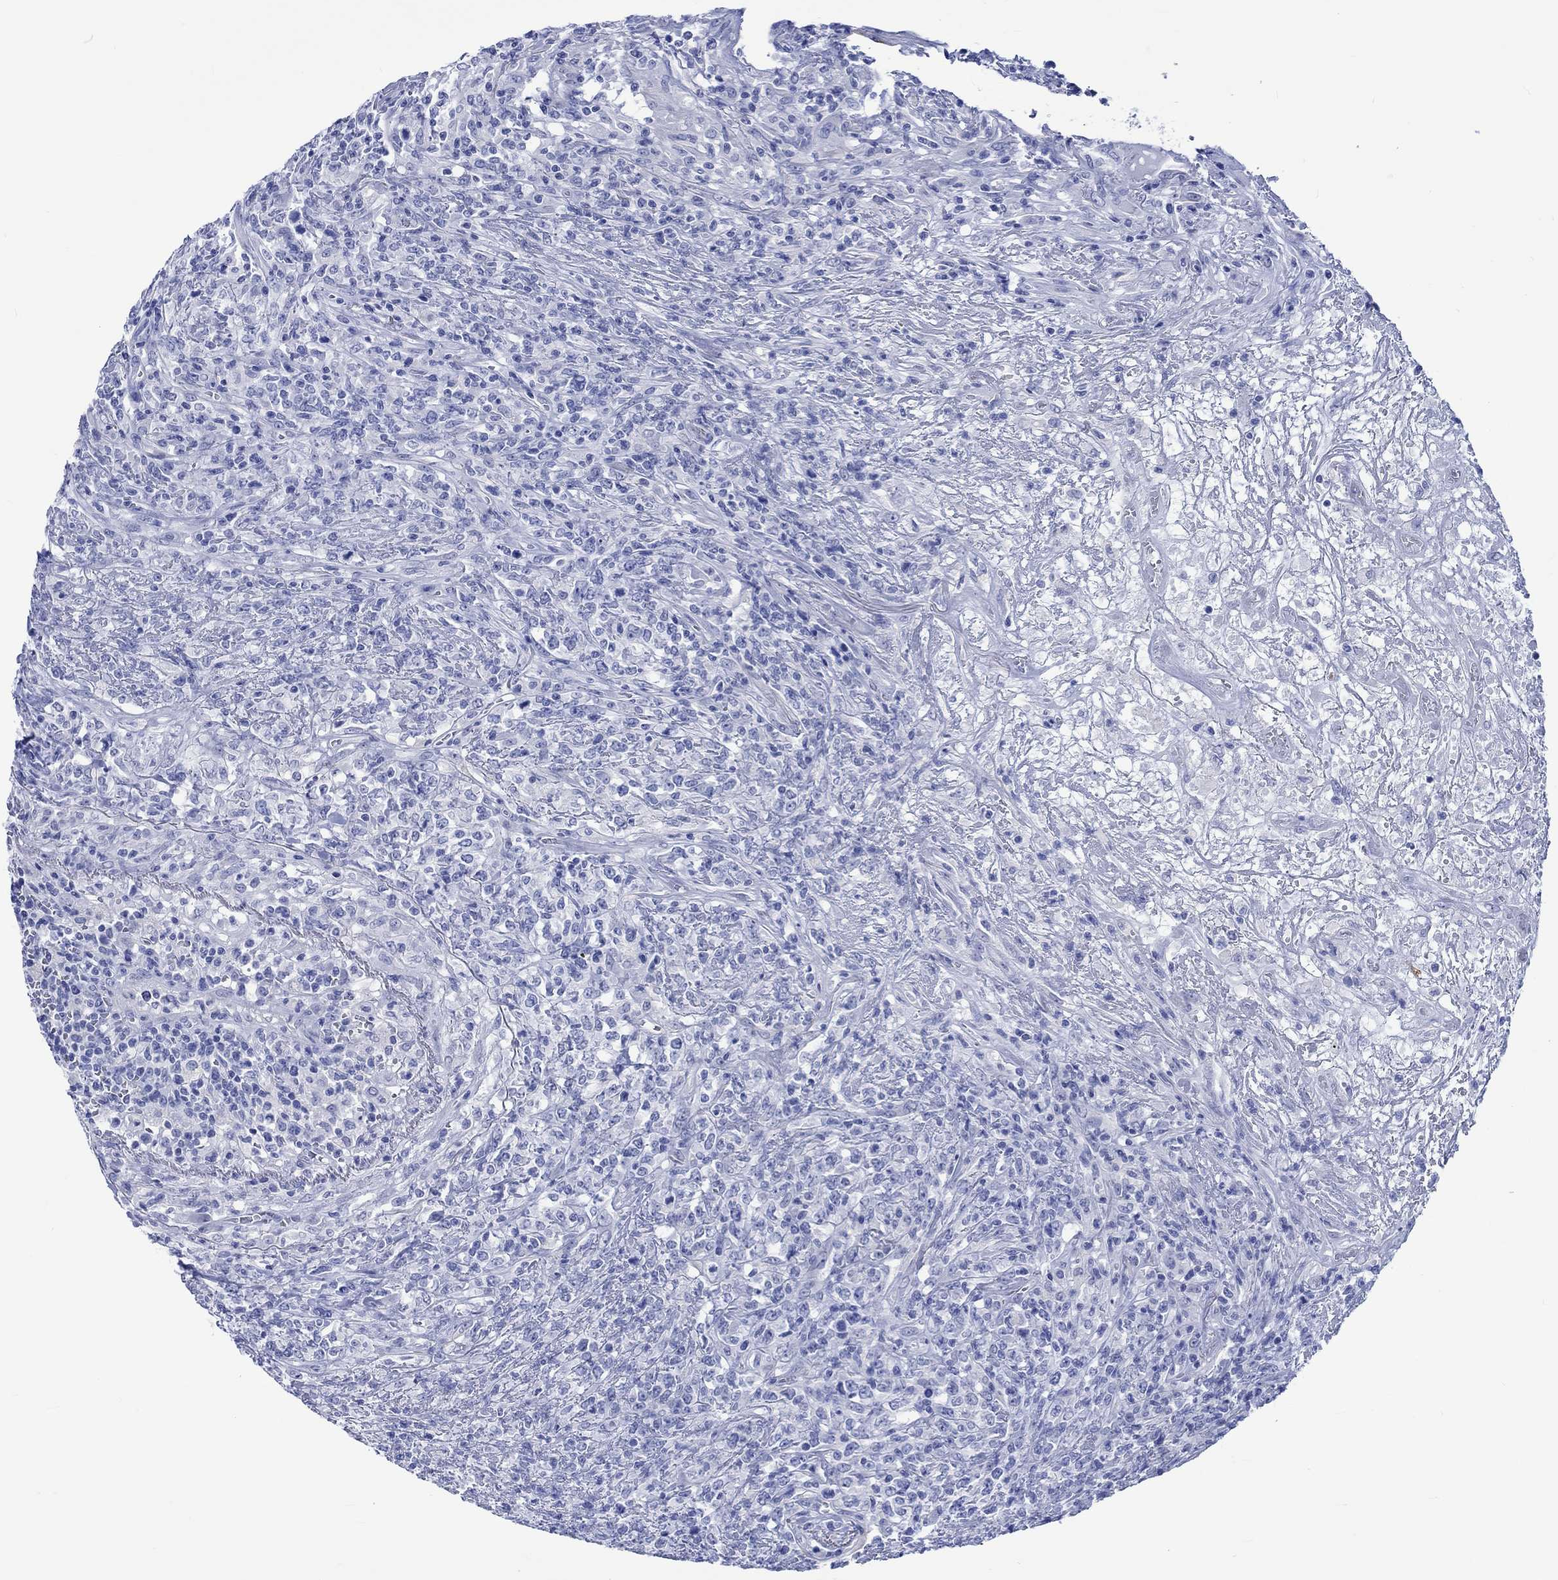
{"staining": {"intensity": "negative", "quantity": "none", "location": "none"}, "tissue": "lymphoma", "cell_type": "Tumor cells", "image_type": "cancer", "snomed": [{"axis": "morphology", "description": "Malignant lymphoma, non-Hodgkin's type, High grade"}, {"axis": "topography", "description": "Lung"}], "caption": "IHC micrograph of neoplastic tissue: lymphoma stained with DAB reveals no significant protein staining in tumor cells. (Immunohistochemistry, brightfield microscopy, high magnification).", "gene": "KLHL33", "patient": {"sex": "male", "age": 79}}